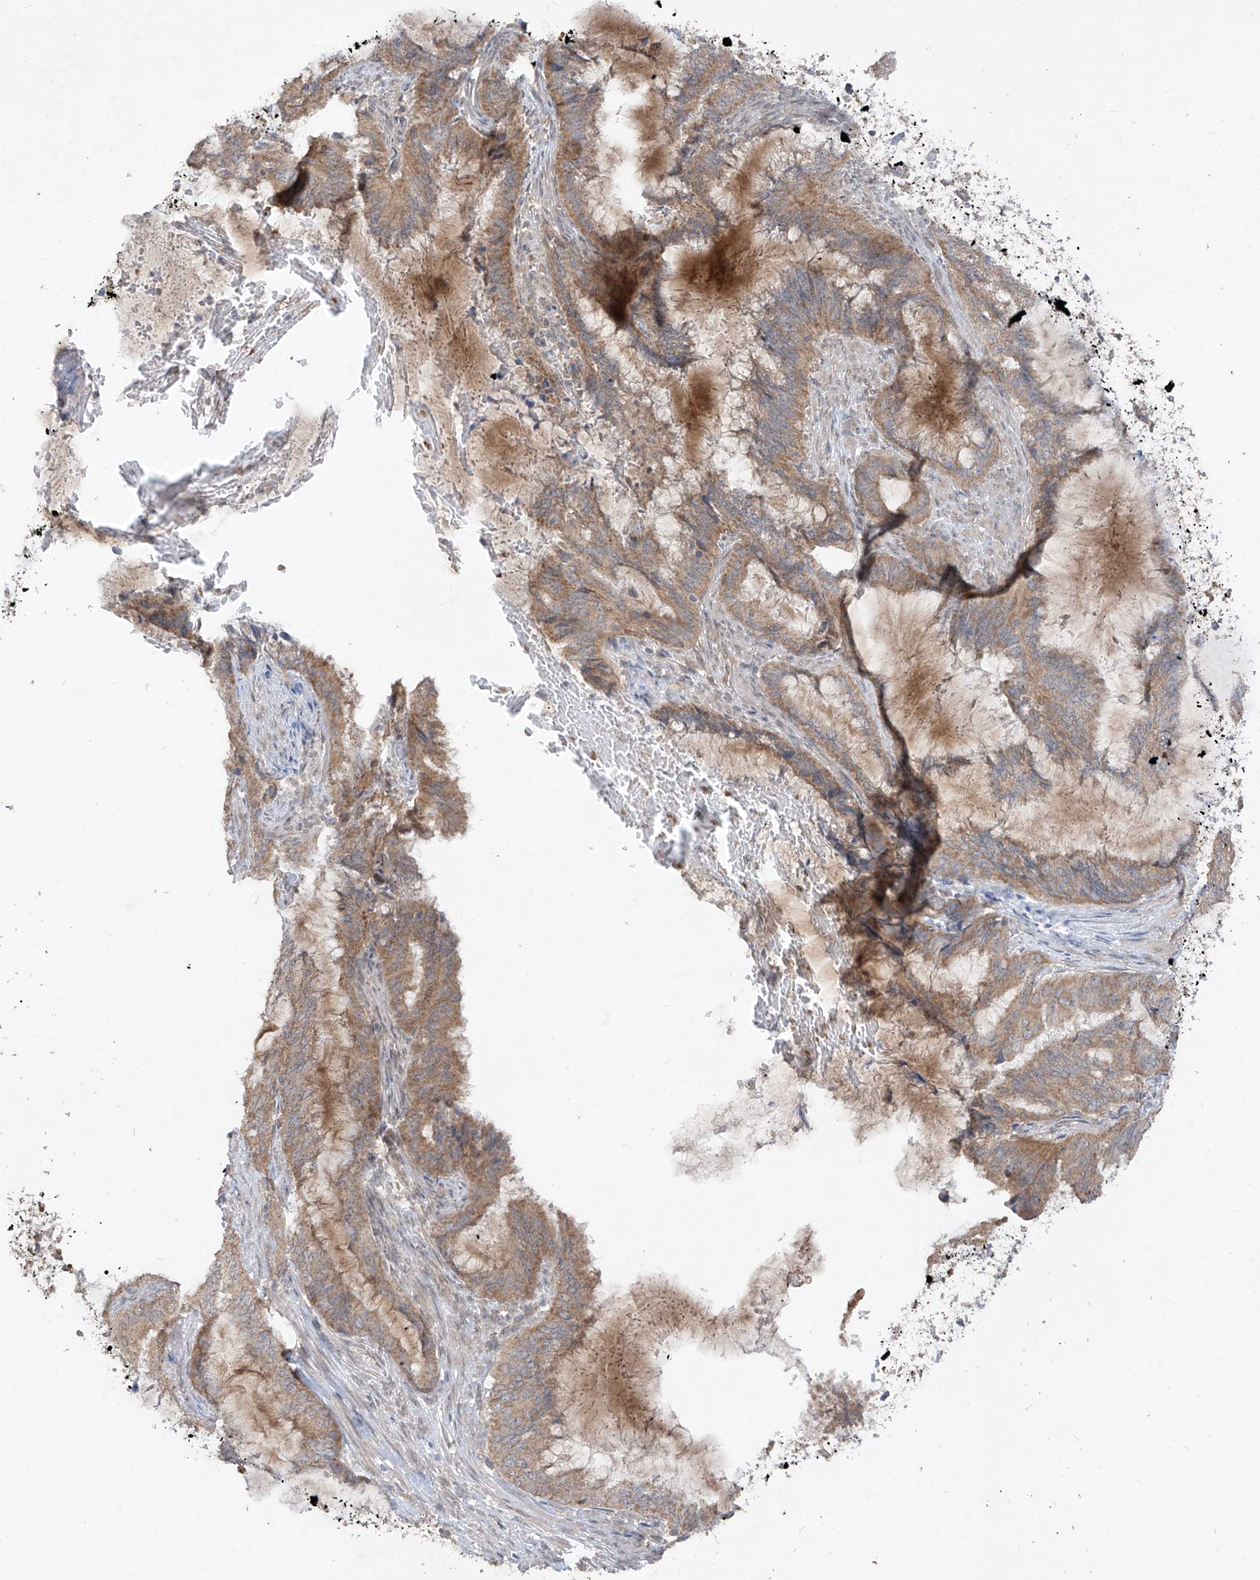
{"staining": {"intensity": "moderate", "quantity": ">75%", "location": "cytoplasmic/membranous"}, "tissue": "endometrial cancer", "cell_type": "Tumor cells", "image_type": "cancer", "snomed": [{"axis": "morphology", "description": "Adenocarcinoma, NOS"}, {"axis": "topography", "description": "Endometrium"}], "caption": "IHC (DAB) staining of adenocarcinoma (endometrial) exhibits moderate cytoplasmic/membranous protein staining in about >75% of tumor cells.", "gene": "MTUS2", "patient": {"sex": "female", "age": 51}}